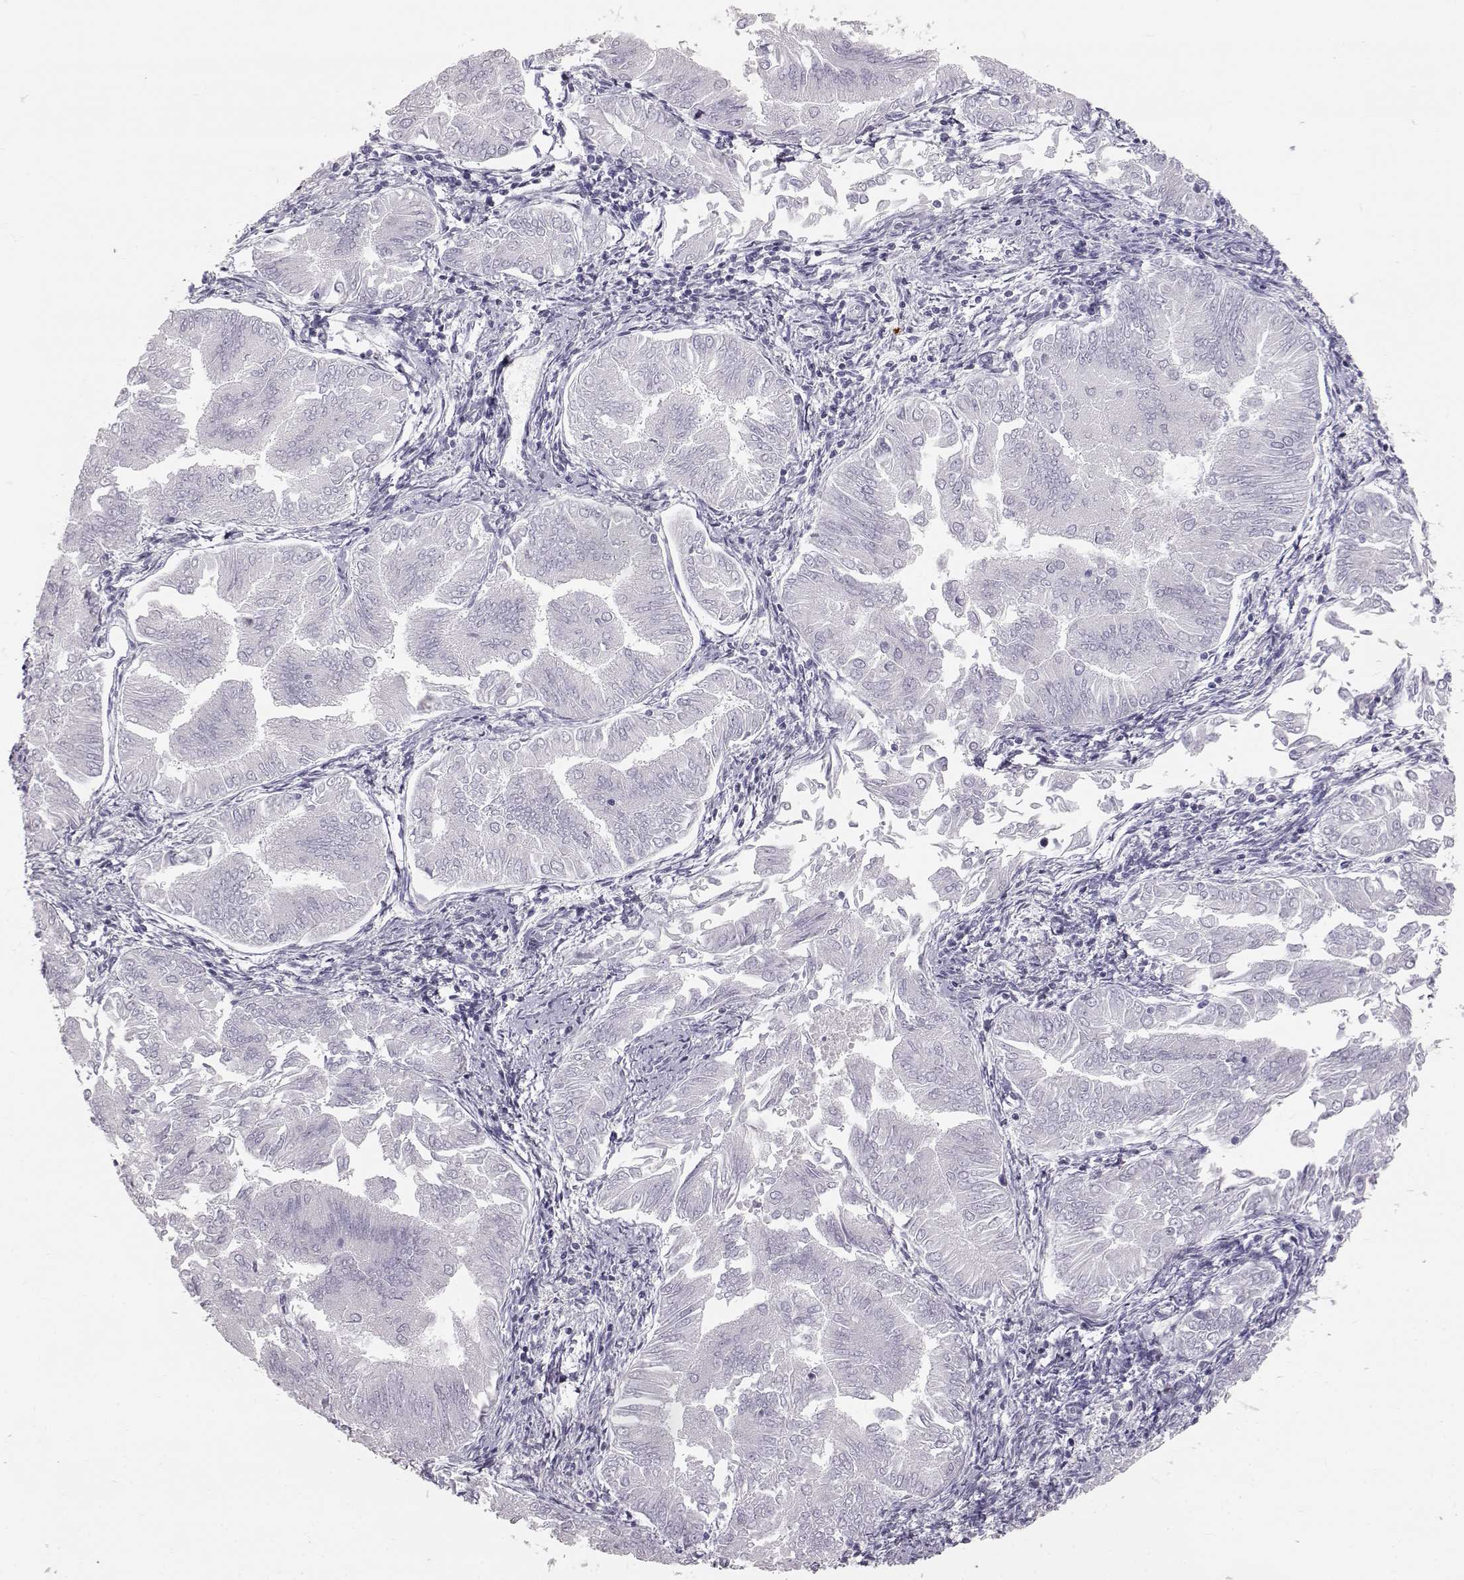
{"staining": {"intensity": "negative", "quantity": "none", "location": "none"}, "tissue": "endometrial cancer", "cell_type": "Tumor cells", "image_type": "cancer", "snomed": [{"axis": "morphology", "description": "Adenocarcinoma, NOS"}, {"axis": "topography", "description": "Endometrium"}], "caption": "There is no significant expression in tumor cells of endometrial cancer.", "gene": "KRT33A", "patient": {"sex": "female", "age": 53}}